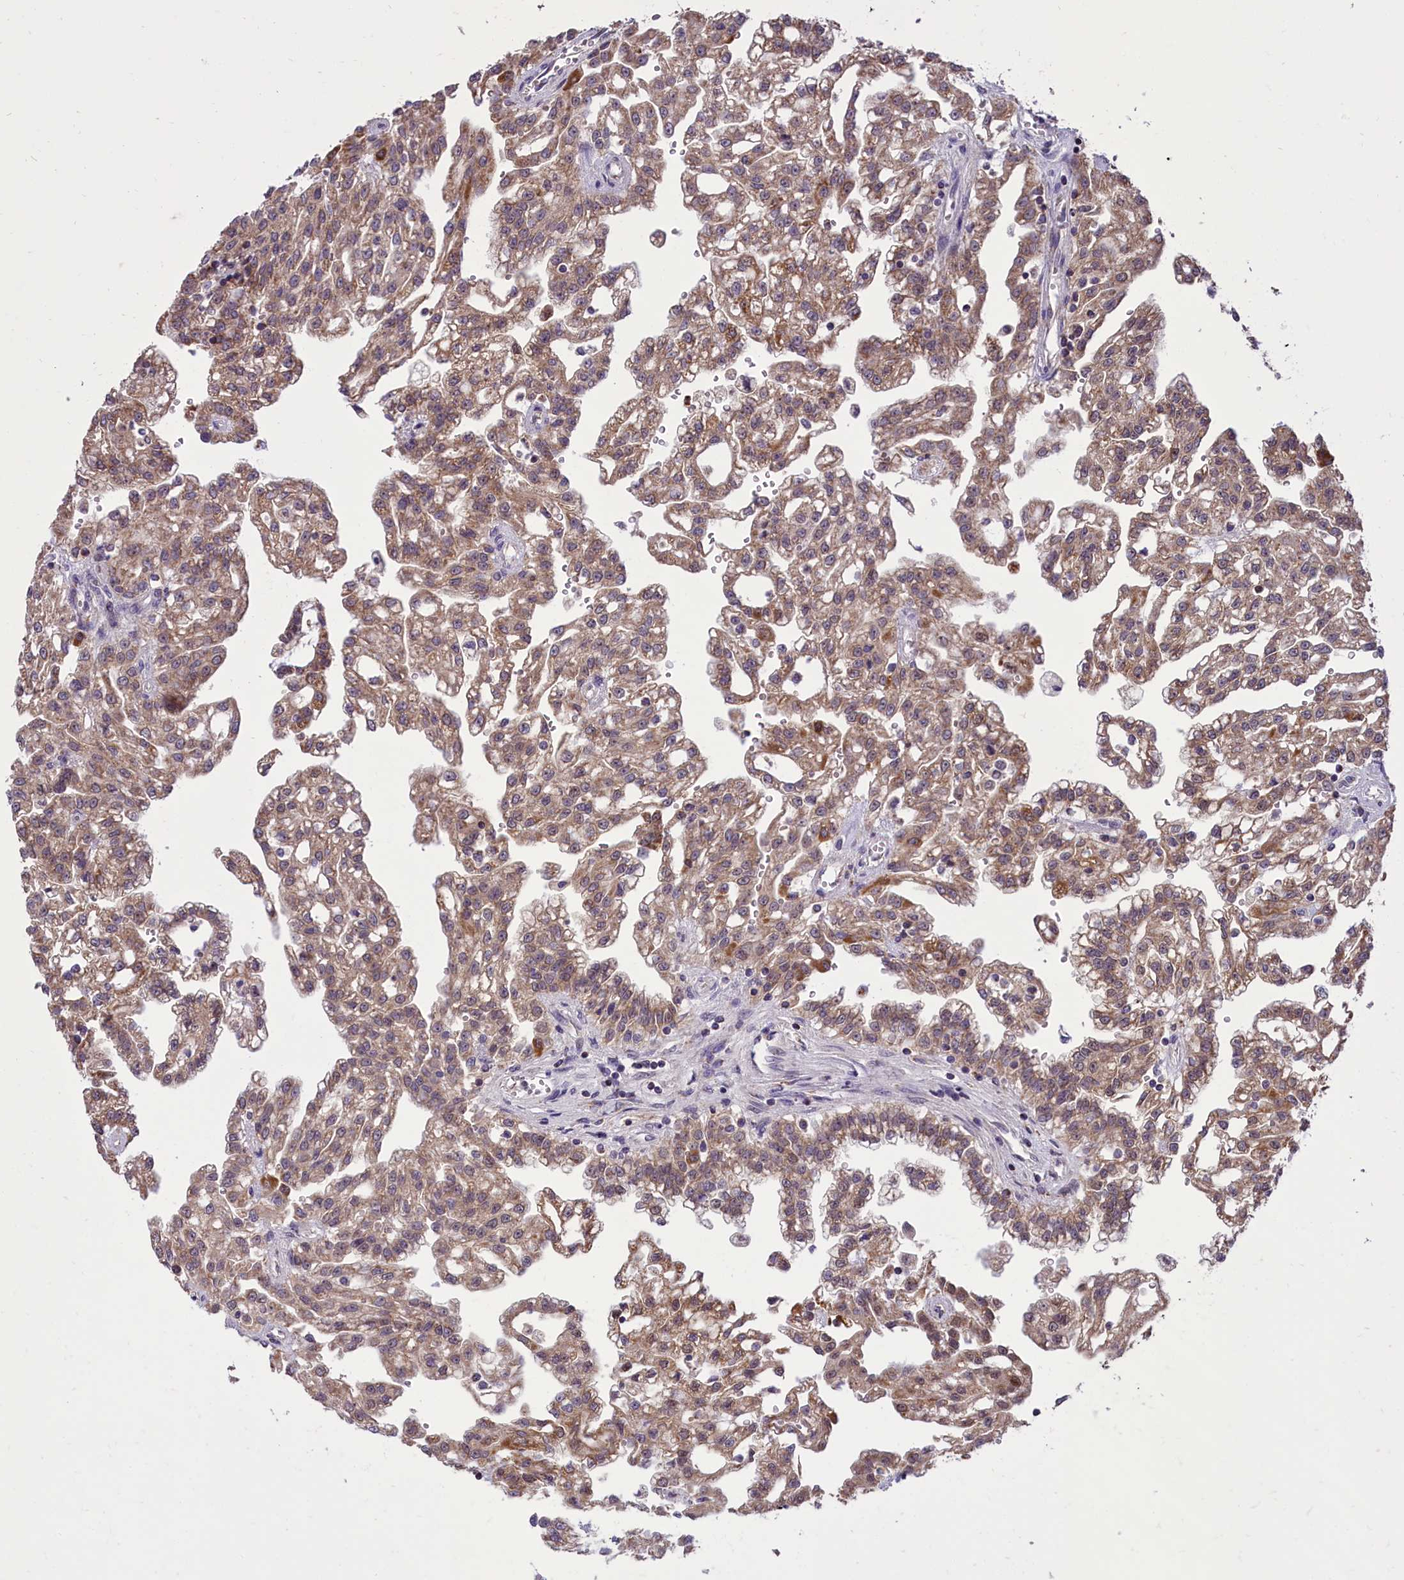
{"staining": {"intensity": "moderate", "quantity": ">75%", "location": "cytoplasmic/membranous,nuclear"}, "tissue": "renal cancer", "cell_type": "Tumor cells", "image_type": "cancer", "snomed": [{"axis": "morphology", "description": "Adenocarcinoma, NOS"}, {"axis": "topography", "description": "Kidney"}], "caption": "Immunohistochemical staining of renal cancer shows medium levels of moderate cytoplasmic/membranous and nuclear staining in about >75% of tumor cells.", "gene": "GLRX5", "patient": {"sex": "male", "age": 63}}